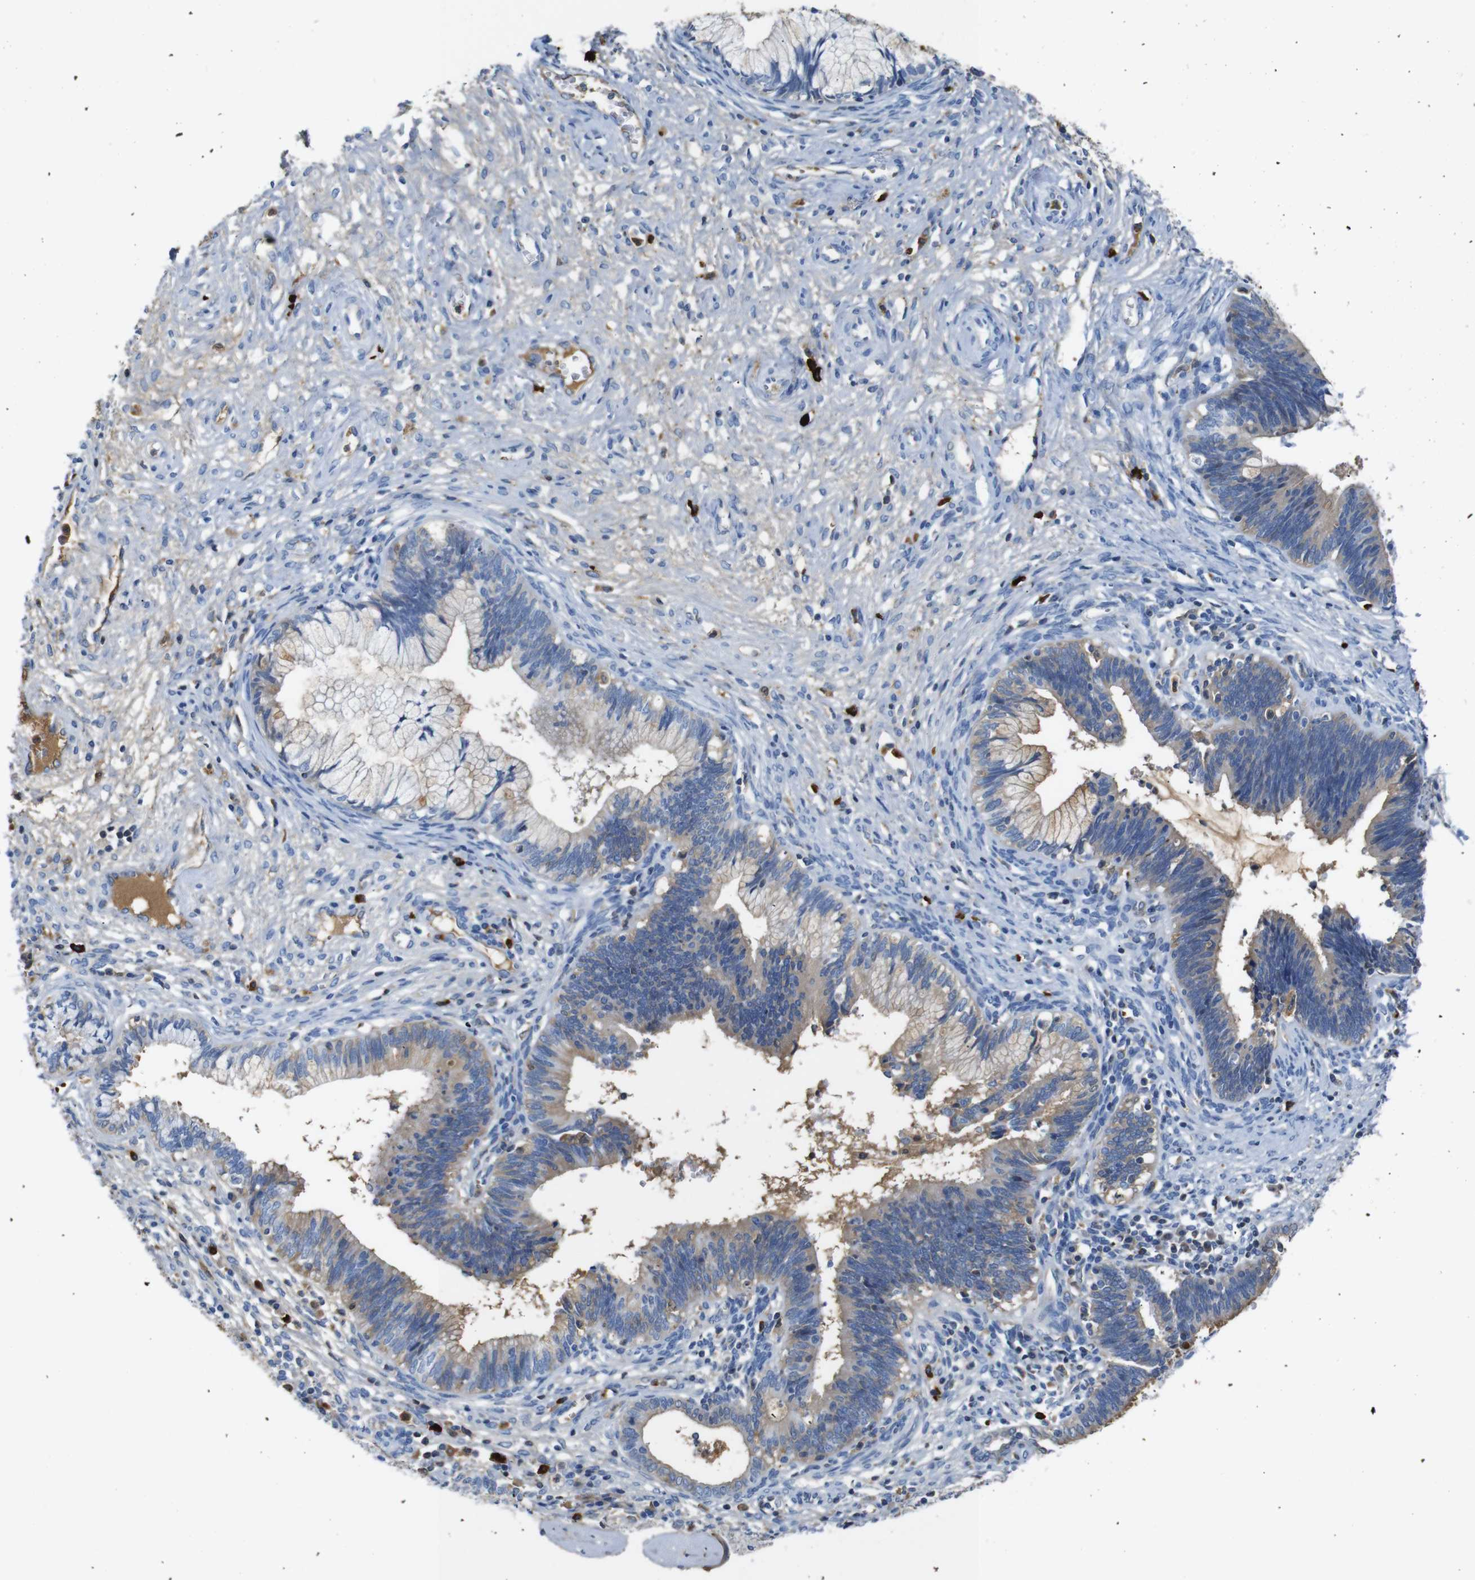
{"staining": {"intensity": "moderate", "quantity": "25%-75%", "location": "cytoplasmic/membranous"}, "tissue": "cervical cancer", "cell_type": "Tumor cells", "image_type": "cancer", "snomed": [{"axis": "morphology", "description": "Adenocarcinoma, NOS"}, {"axis": "topography", "description": "Cervix"}], "caption": "Immunohistochemistry (IHC) of cervical cancer exhibits medium levels of moderate cytoplasmic/membranous staining in approximately 25%-75% of tumor cells.", "gene": "SERPINA1", "patient": {"sex": "female", "age": 44}}